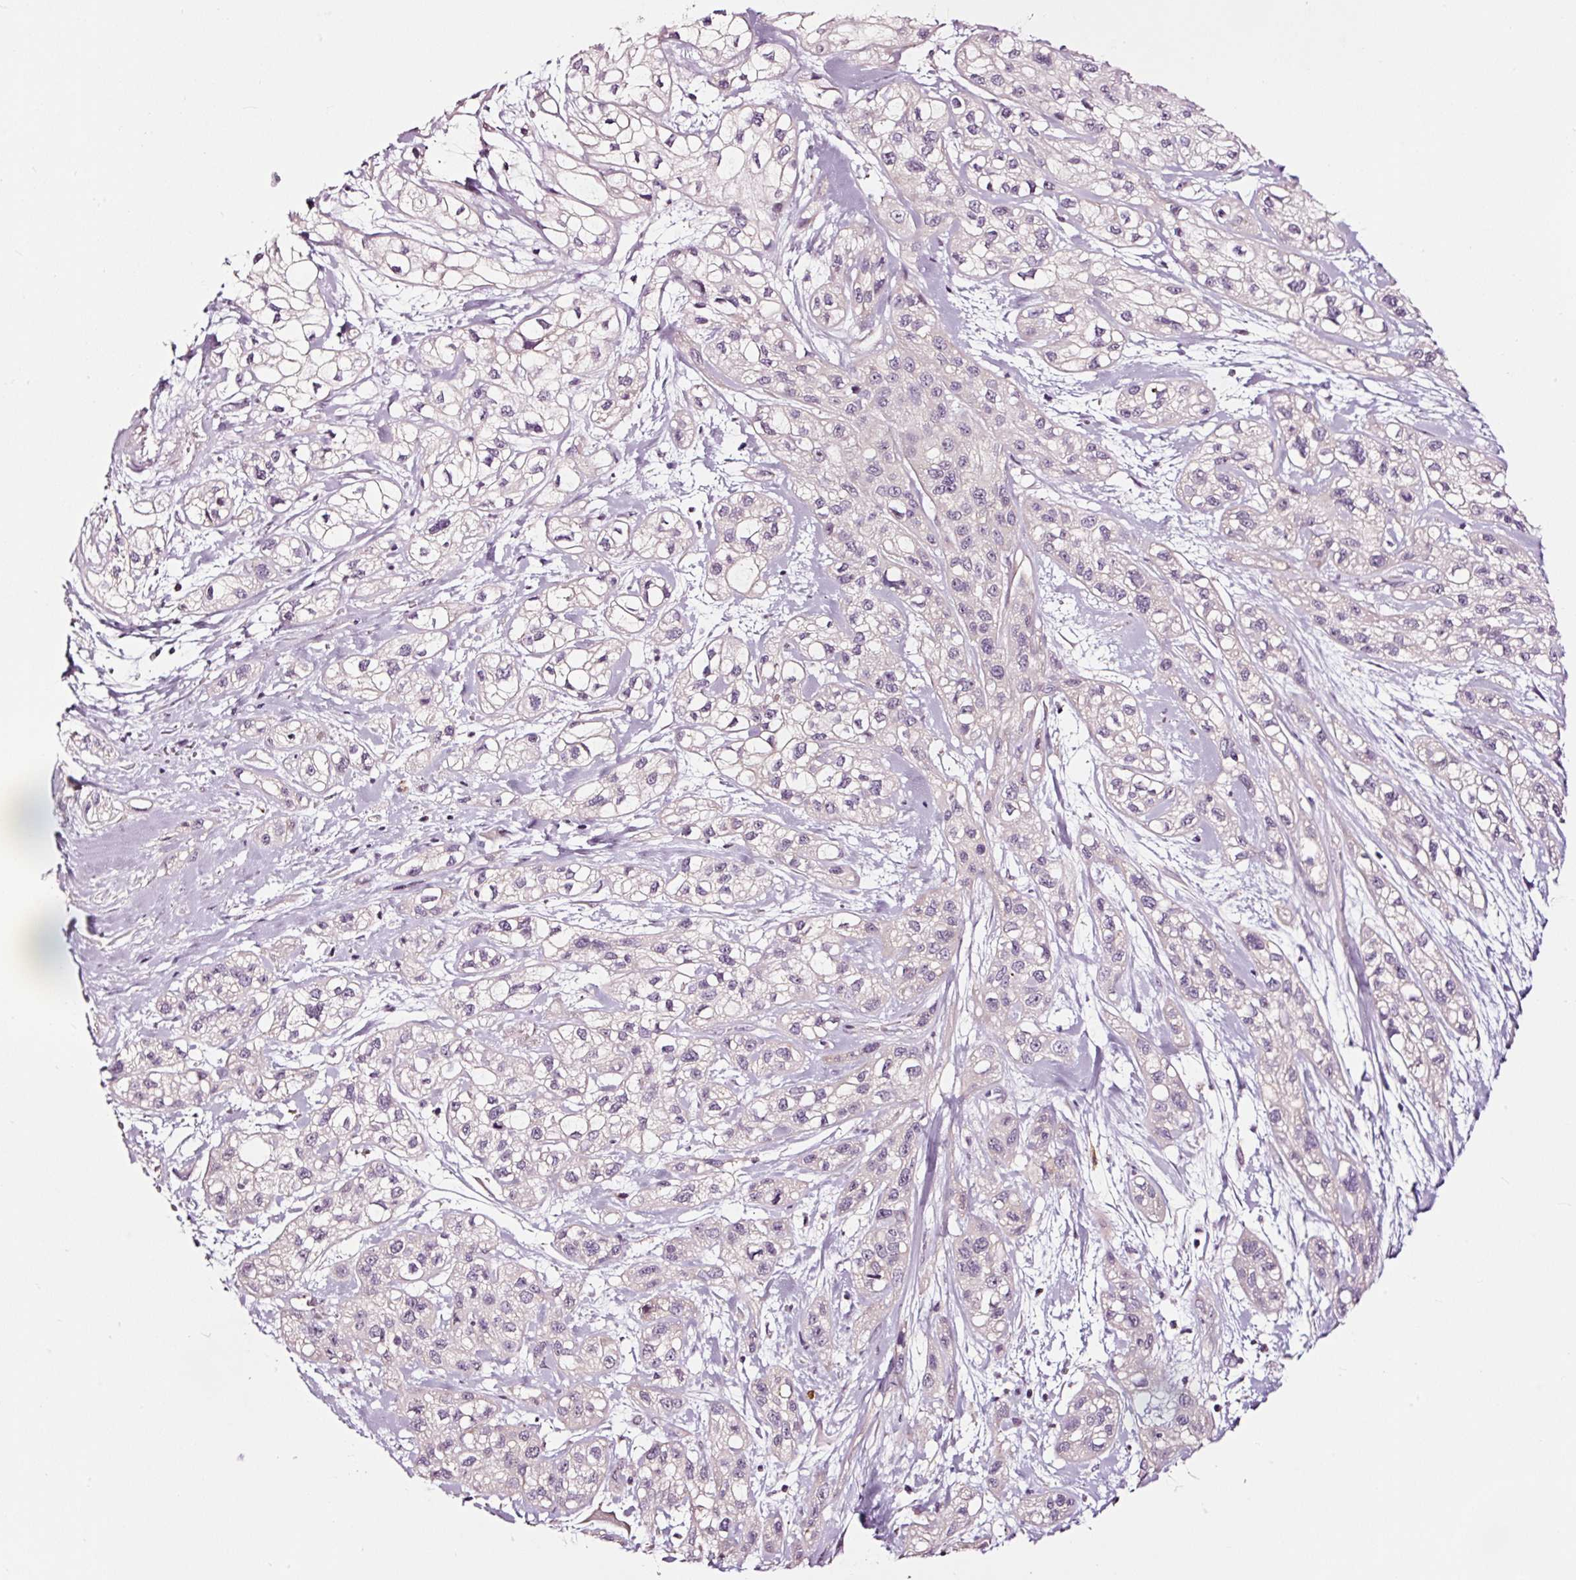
{"staining": {"intensity": "negative", "quantity": "none", "location": "none"}, "tissue": "skin cancer", "cell_type": "Tumor cells", "image_type": "cancer", "snomed": [{"axis": "morphology", "description": "Squamous cell carcinoma, NOS"}, {"axis": "topography", "description": "Skin"}], "caption": "Histopathology image shows no significant protein expression in tumor cells of skin cancer.", "gene": "UTP14A", "patient": {"sex": "male", "age": 82}}